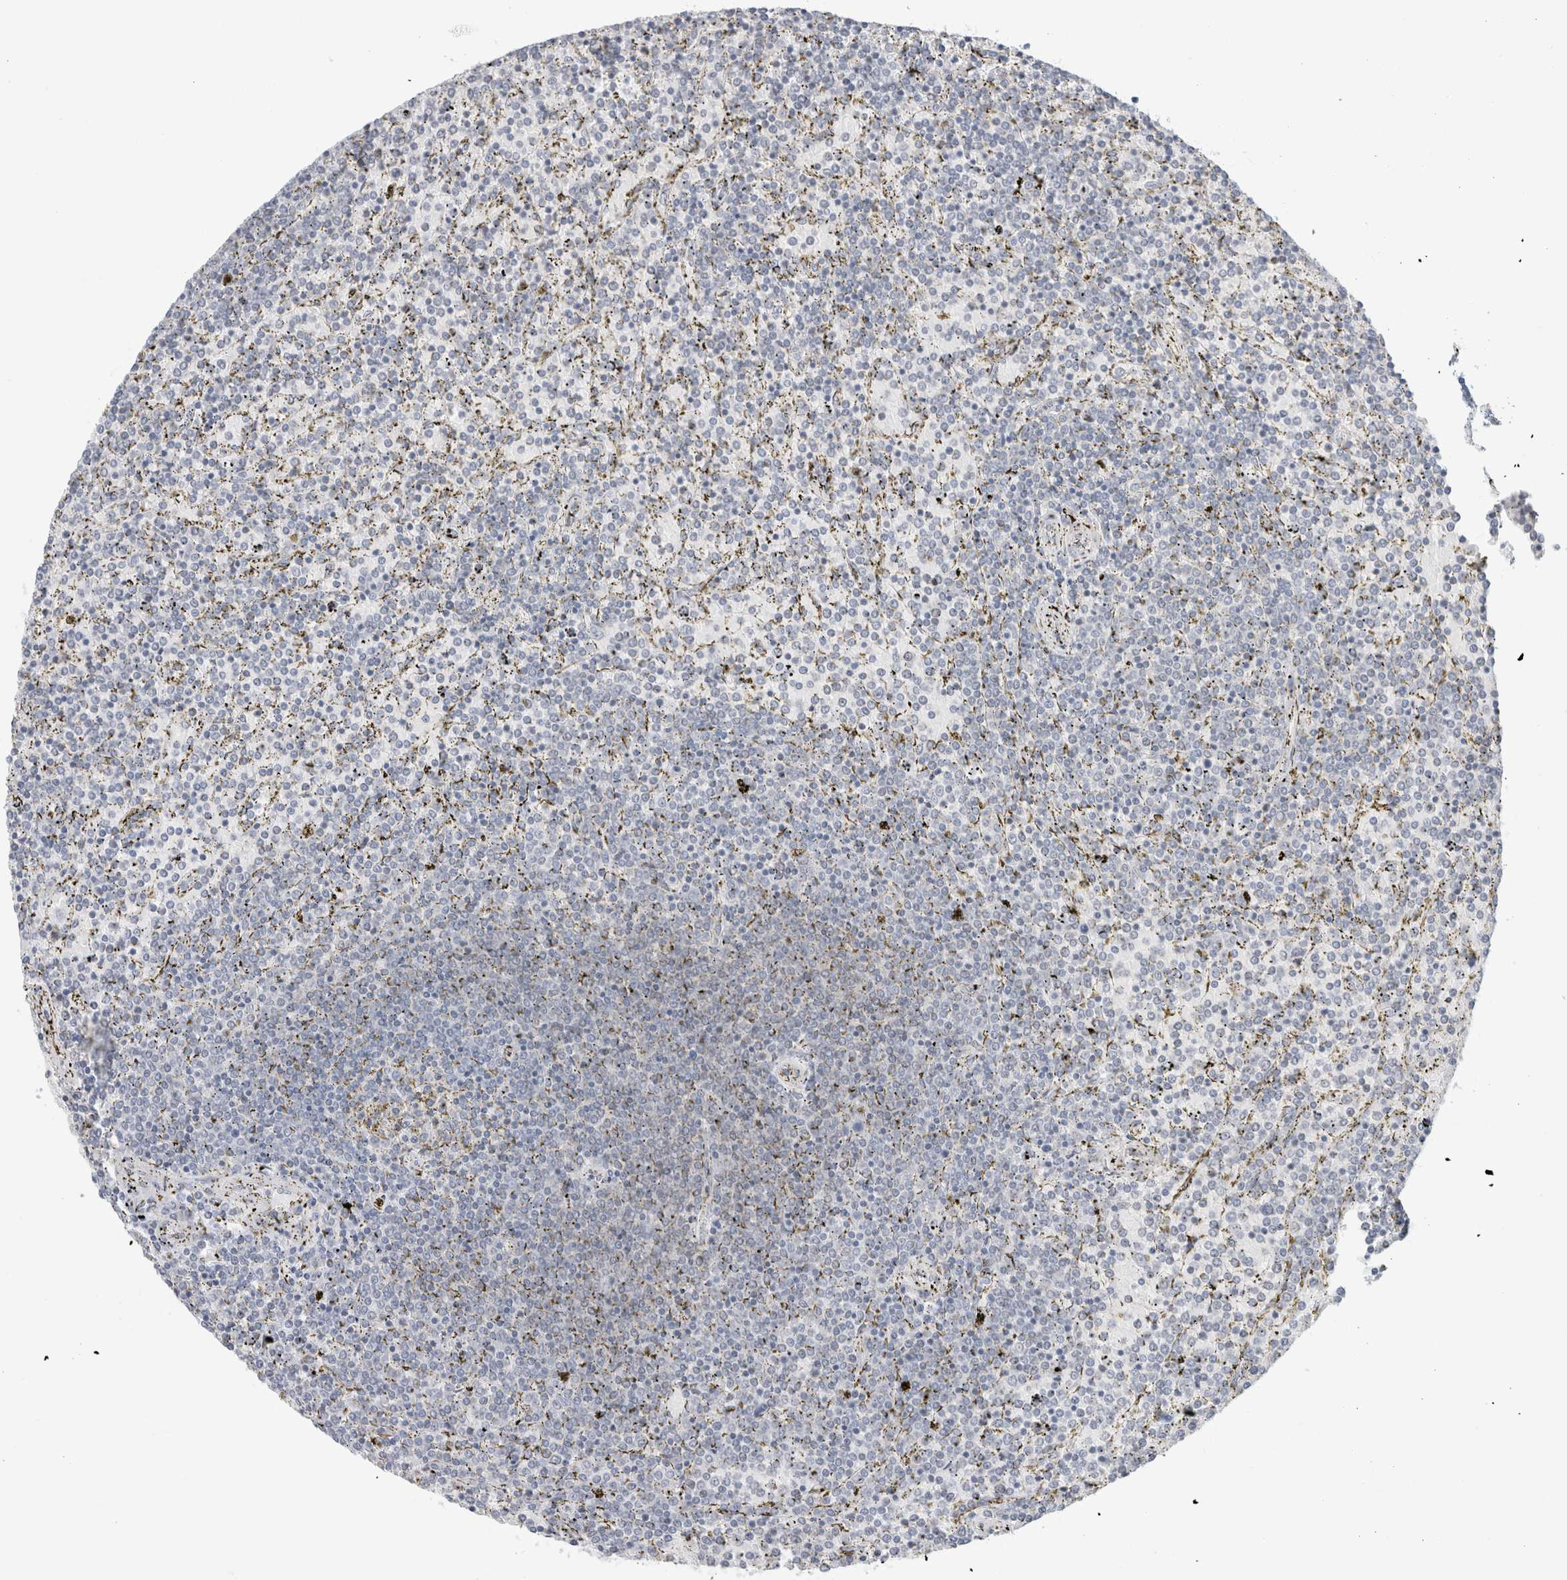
{"staining": {"intensity": "negative", "quantity": "none", "location": "none"}, "tissue": "lymphoma", "cell_type": "Tumor cells", "image_type": "cancer", "snomed": [{"axis": "morphology", "description": "Malignant lymphoma, non-Hodgkin's type, Low grade"}, {"axis": "topography", "description": "Spleen"}], "caption": "Image shows no protein expression in tumor cells of low-grade malignant lymphoma, non-Hodgkin's type tissue. The staining was performed using DAB to visualize the protein expression in brown, while the nuclei were stained in blue with hematoxylin (Magnification: 20x).", "gene": "FAHD1", "patient": {"sex": "female", "age": 77}}